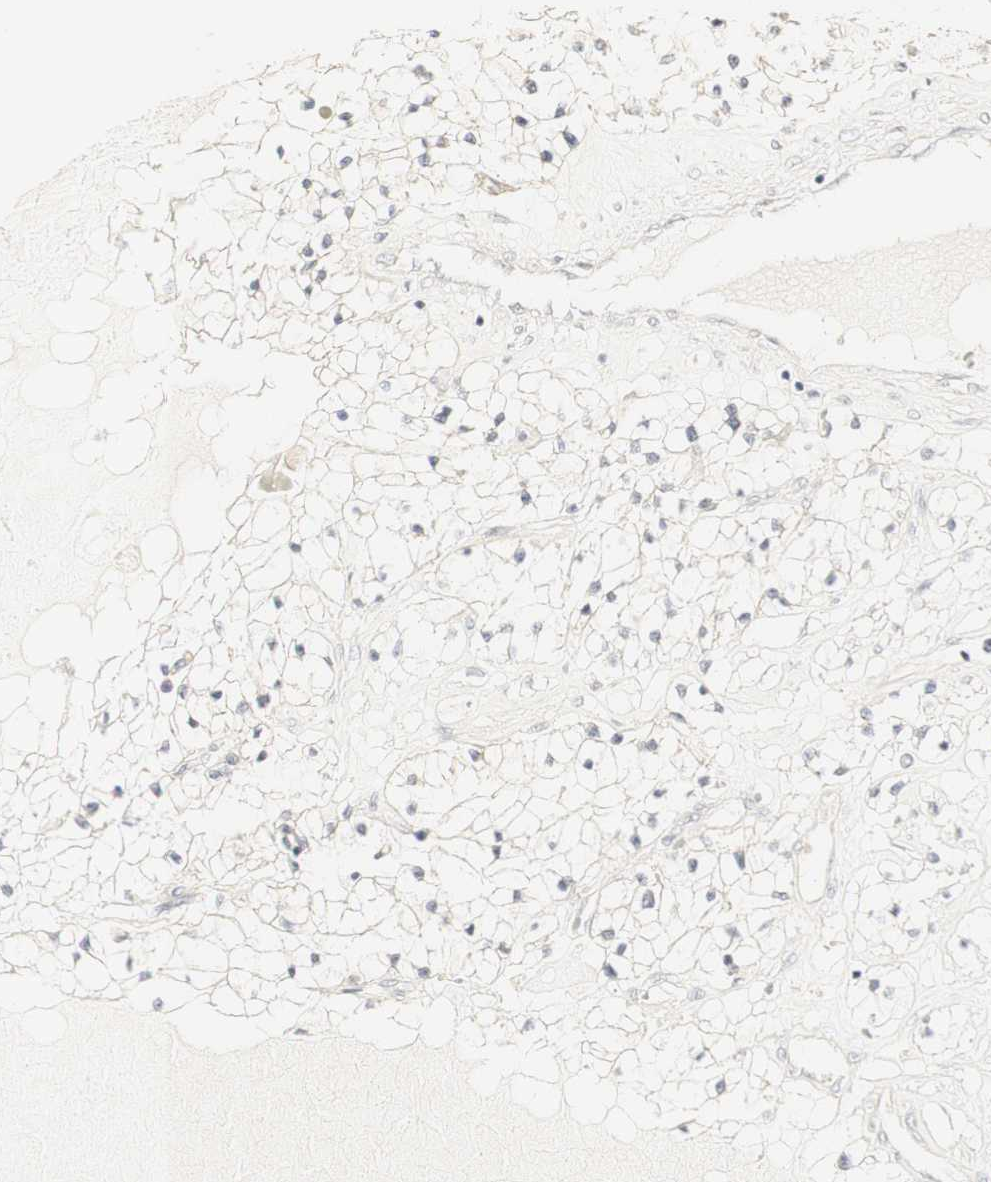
{"staining": {"intensity": "negative", "quantity": "none", "location": "none"}, "tissue": "renal cancer", "cell_type": "Tumor cells", "image_type": "cancer", "snomed": [{"axis": "morphology", "description": "Adenocarcinoma, NOS"}, {"axis": "topography", "description": "Kidney"}], "caption": "DAB immunohistochemical staining of human renal adenocarcinoma reveals no significant staining in tumor cells.", "gene": "DSC2", "patient": {"sex": "male", "age": 68}}